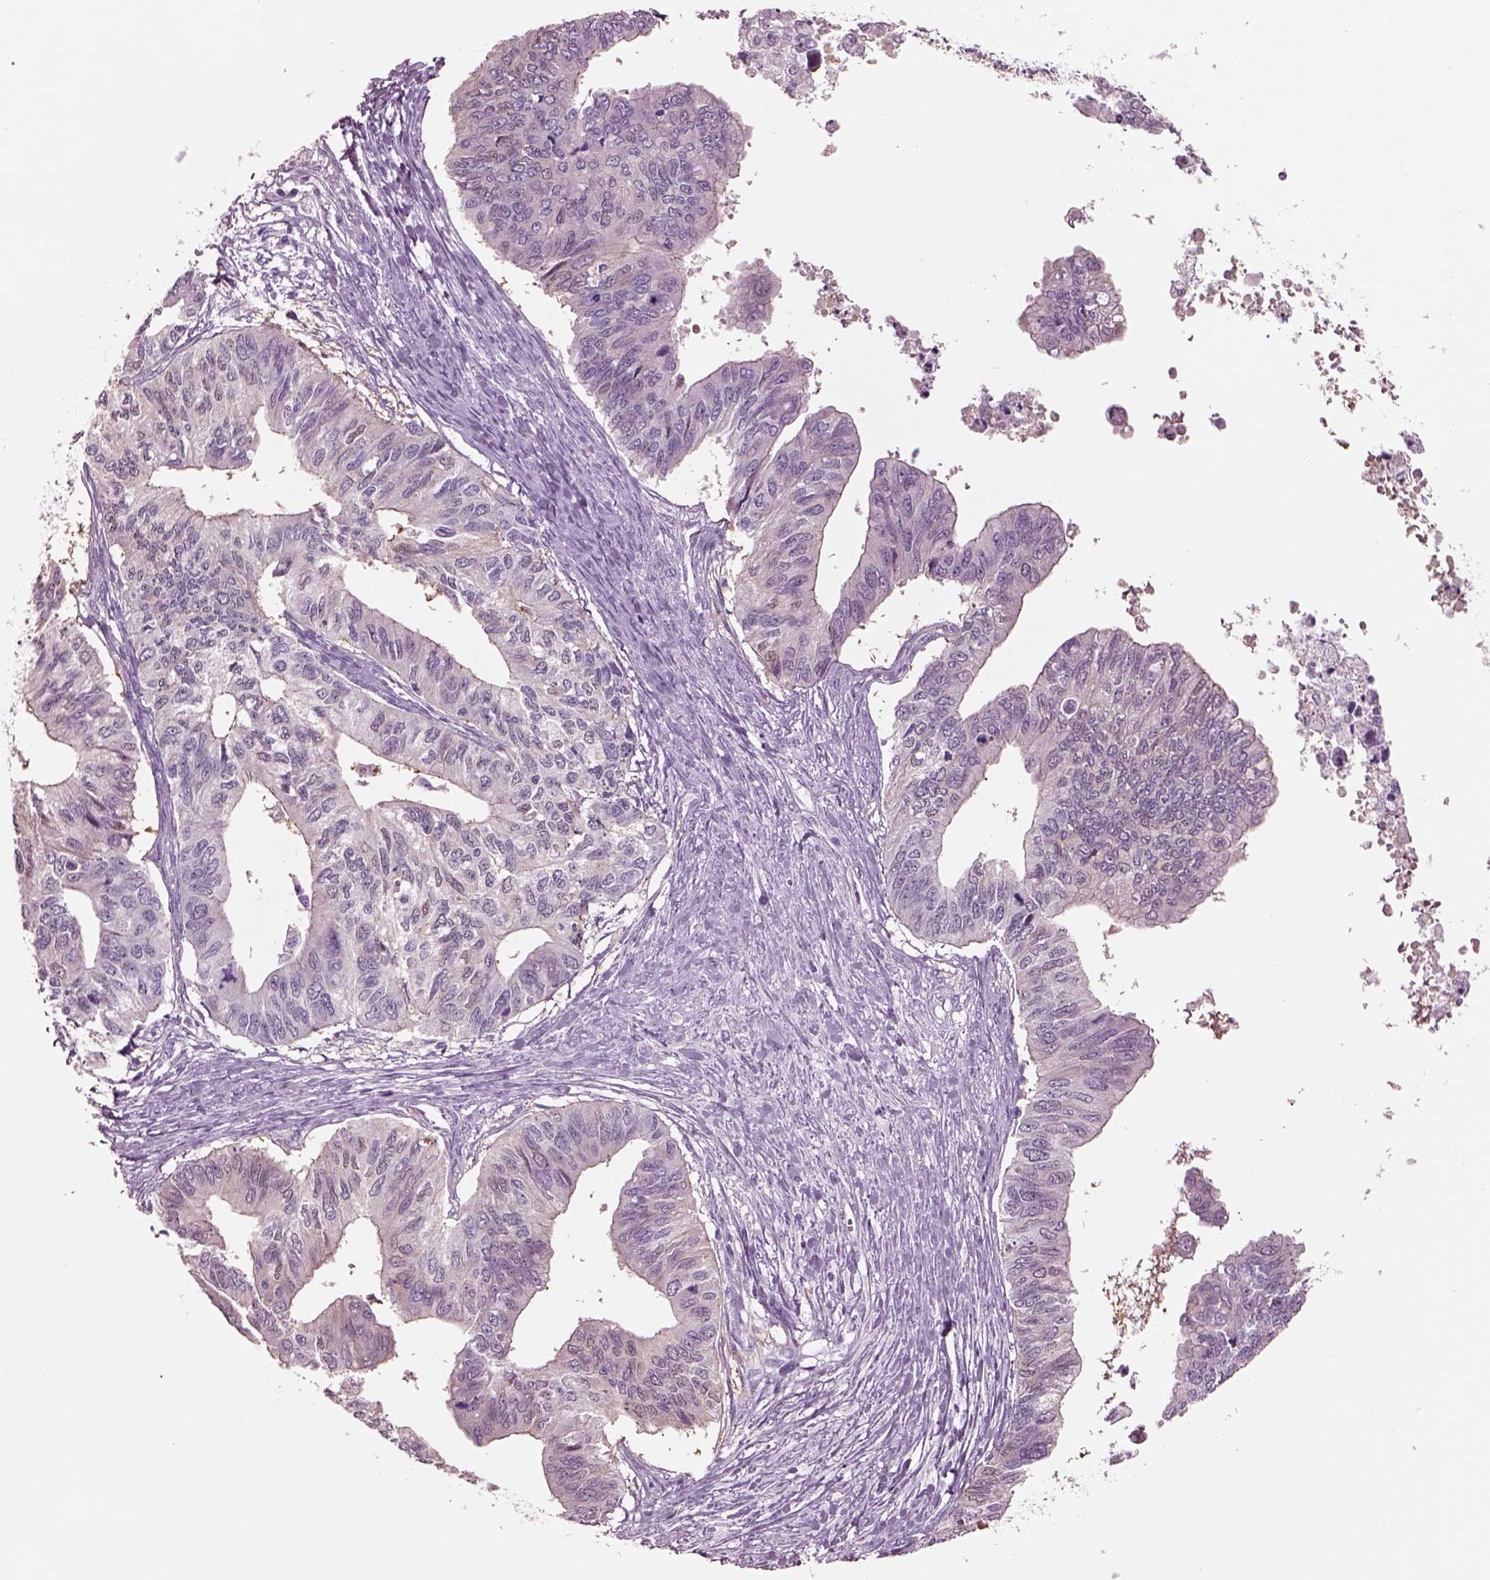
{"staining": {"intensity": "negative", "quantity": "none", "location": "none"}, "tissue": "ovarian cancer", "cell_type": "Tumor cells", "image_type": "cancer", "snomed": [{"axis": "morphology", "description": "Cystadenocarcinoma, mucinous, NOS"}, {"axis": "topography", "description": "Ovary"}], "caption": "Ovarian cancer (mucinous cystadenocarcinoma) stained for a protein using IHC demonstrates no expression tumor cells.", "gene": "SCML2", "patient": {"sex": "female", "age": 76}}